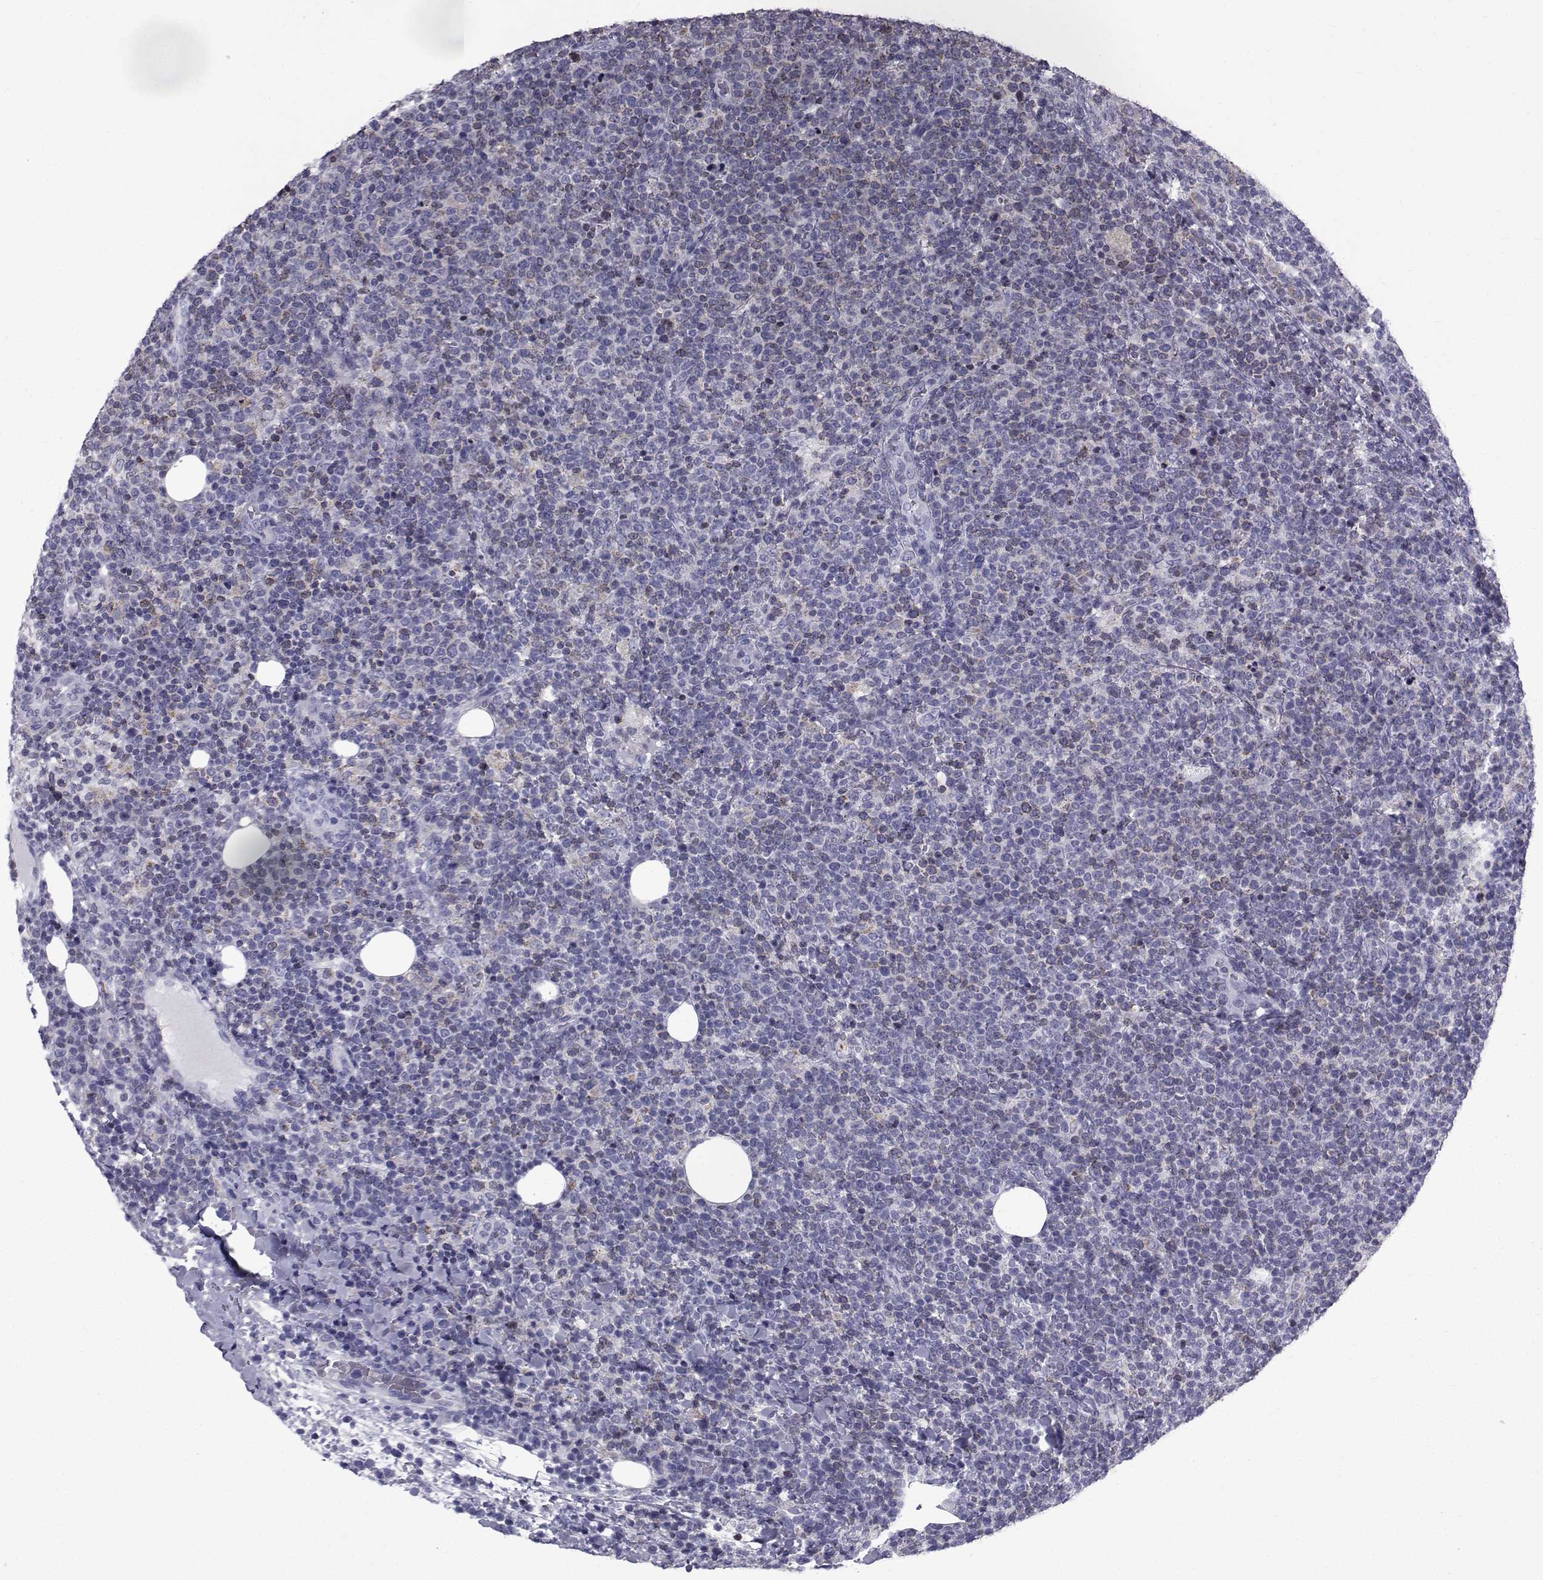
{"staining": {"intensity": "weak", "quantity": ">75%", "location": "cytoplasmic/membranous"}, "tissue": "lymphoma", "cell_type": "Tumor cells", "image_type": "cancer", "snomed": [{"axis": "morphology", "description": "Malignant lymphoma, non-Hodgkin's type, High grade"}, {"axis": "topography", "description": "Lymph node"}], "caption": "The immunohistochemical stain shows weak cytoplasmic/membranous staining in tumor cells of lymphoma tissue. The staining was performed using DAB (3,3'-diaminobenzidine), with brown indicating positive protein expression. Nuclei are stained blue with hematoxylin.", "gene": "PDE6H", "patient": {"sex": "male", "age": 61}}